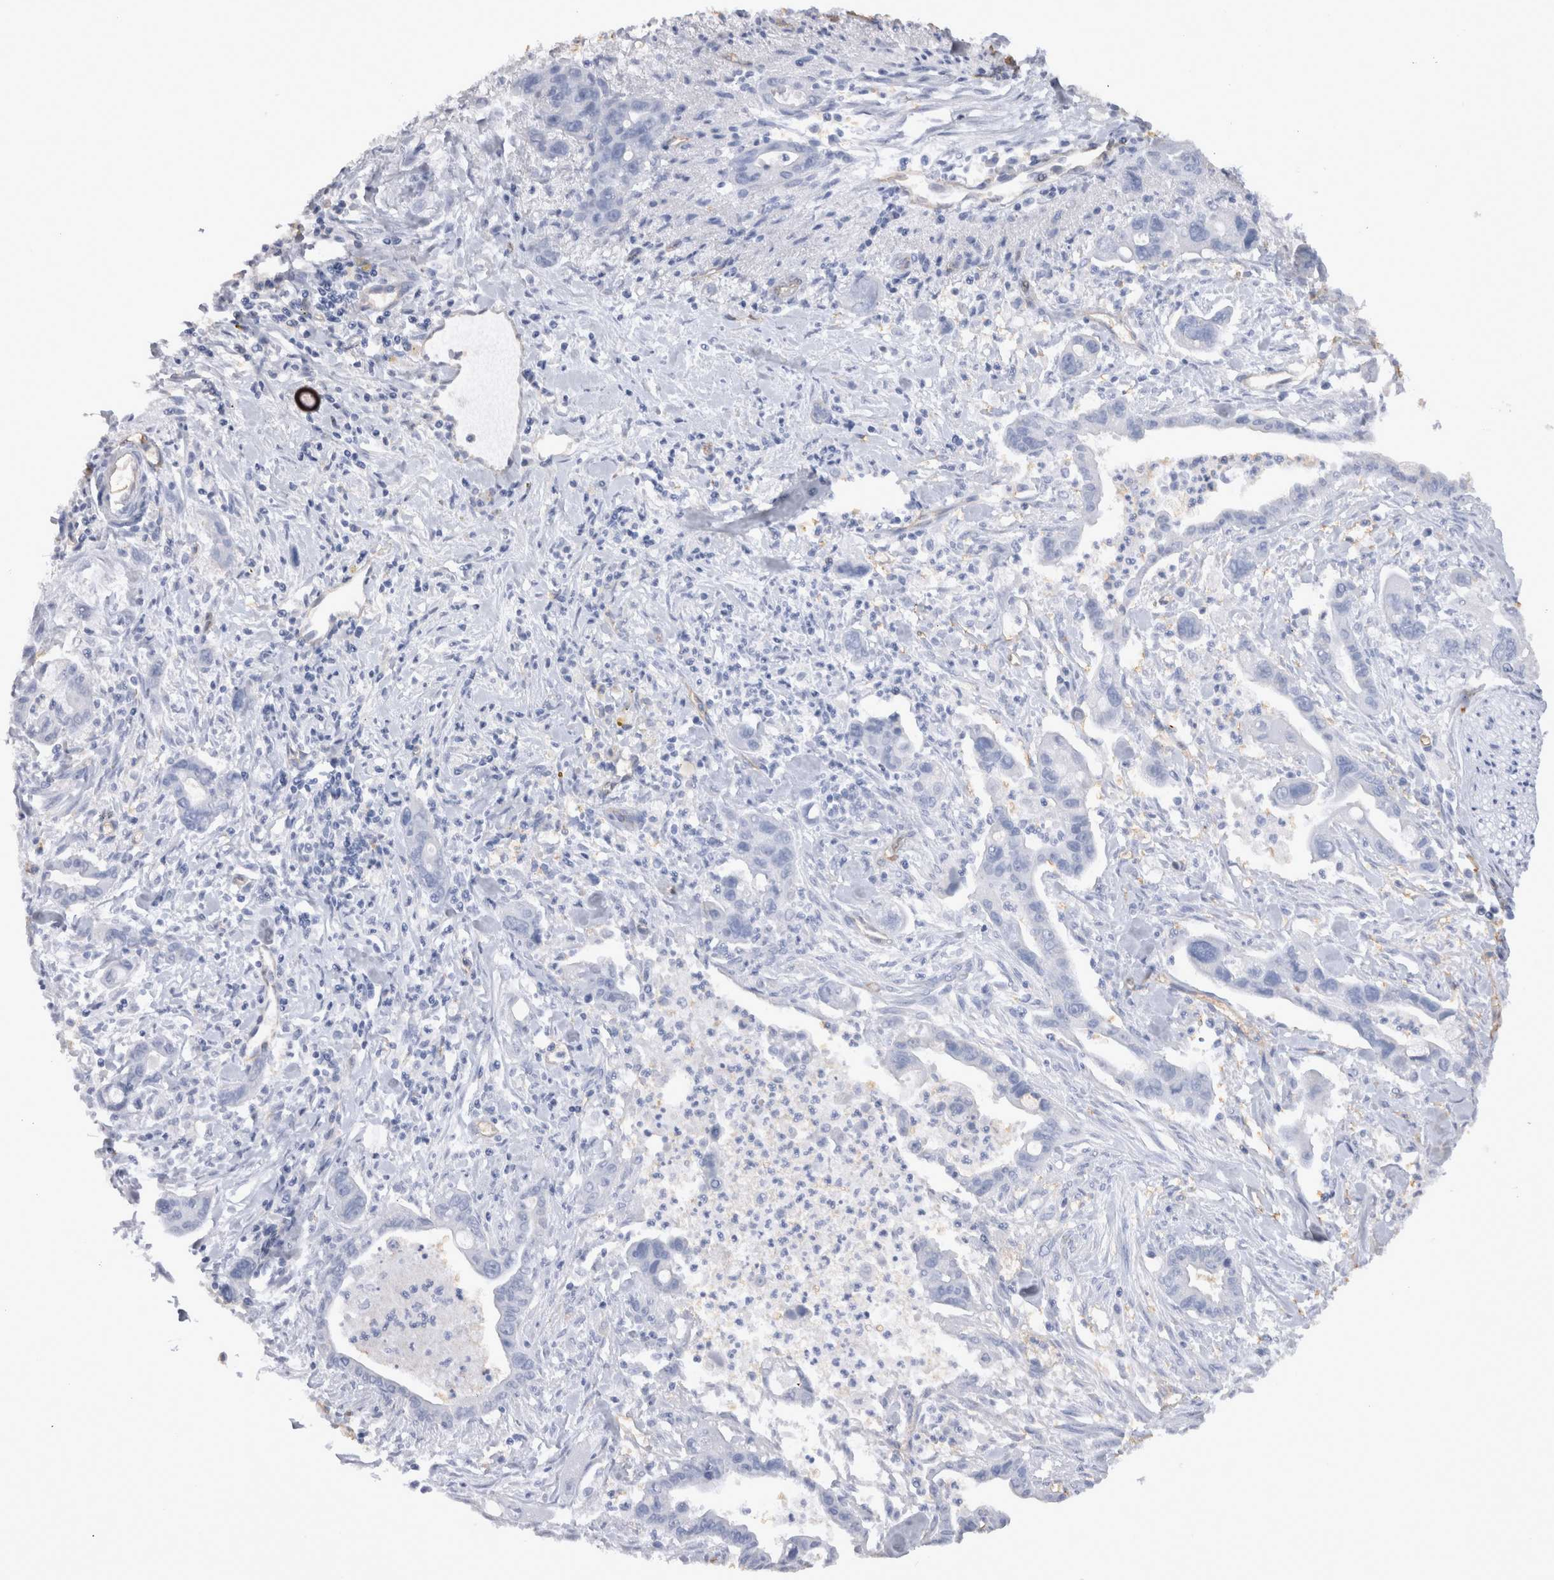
{"staining": {"intensity": "negative", "quantity": "none", "location": "none"}, "tissue": "pancreatic cancer", "cell_type": "Tumor cells", "image_type": "cancer", "snomed": [{"axis": "morphology", "description": "Adenocarcinoma, NOS"}, {"axis": "topography", "description": "Pancreas"}], "caption": "This is an immunohistochemistry (IHC) histopathology image of adenocarcinoma (pancreatic). There is no positivity in tumor cells.", "gene": "IL17RC", "patient": {"sex": "male", "age": 70}}